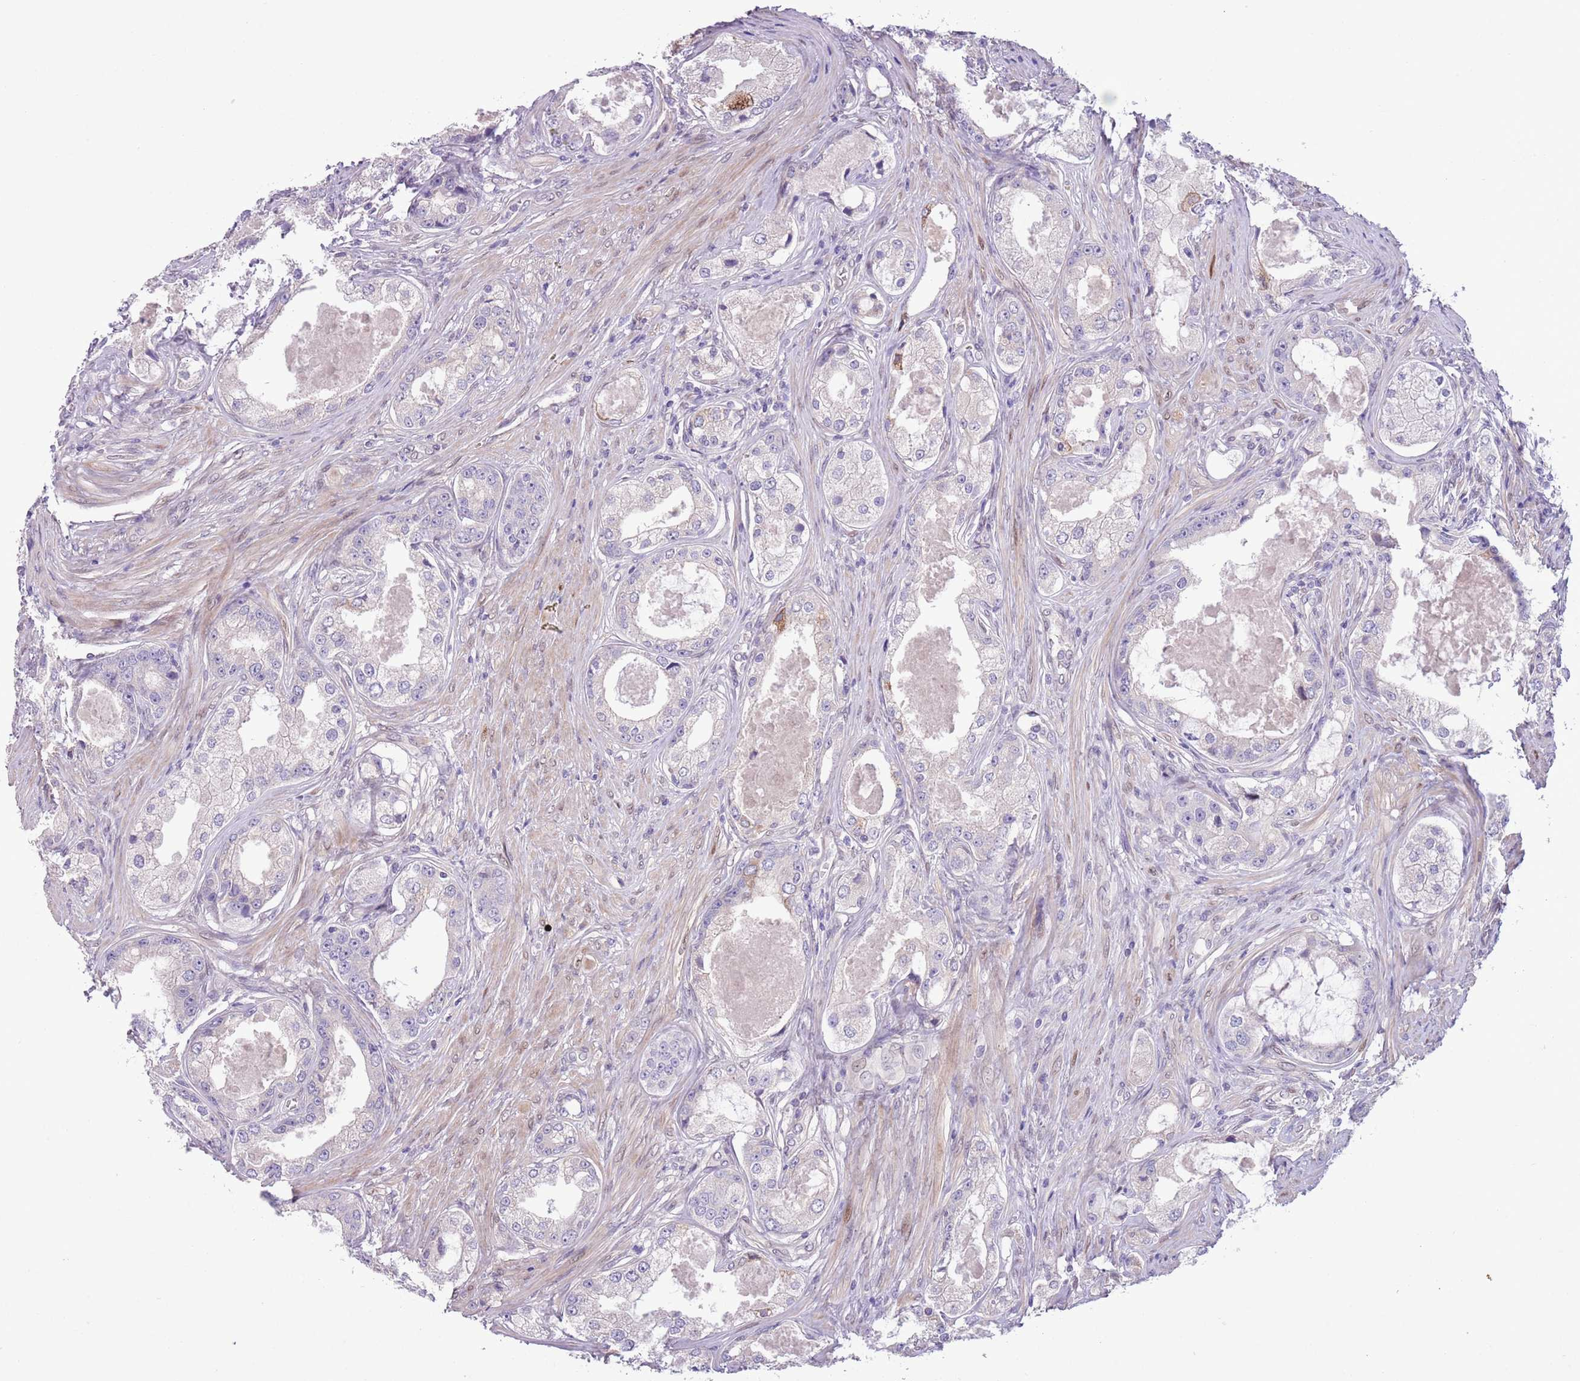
{"staining": {"intensity": "negative", "quantity": "none", "location": "none"}, "tissue": "prostate cancer", "cell_type": "Tumor cells", "image_type": "cancer", "snomed": [{"axis": "morphology", "description": "Adenocarcinoma, Low grade"}, {"axis": "topography", "description": "Prostate"}], "caption": "Tumor cells show no significant protein expression in prostate adenocarcinoma (low-grade). (DAB IHC with hematoxylin counter stain).", "gene": "CCND2", "patient": {"sex": "male", "age": 68}}